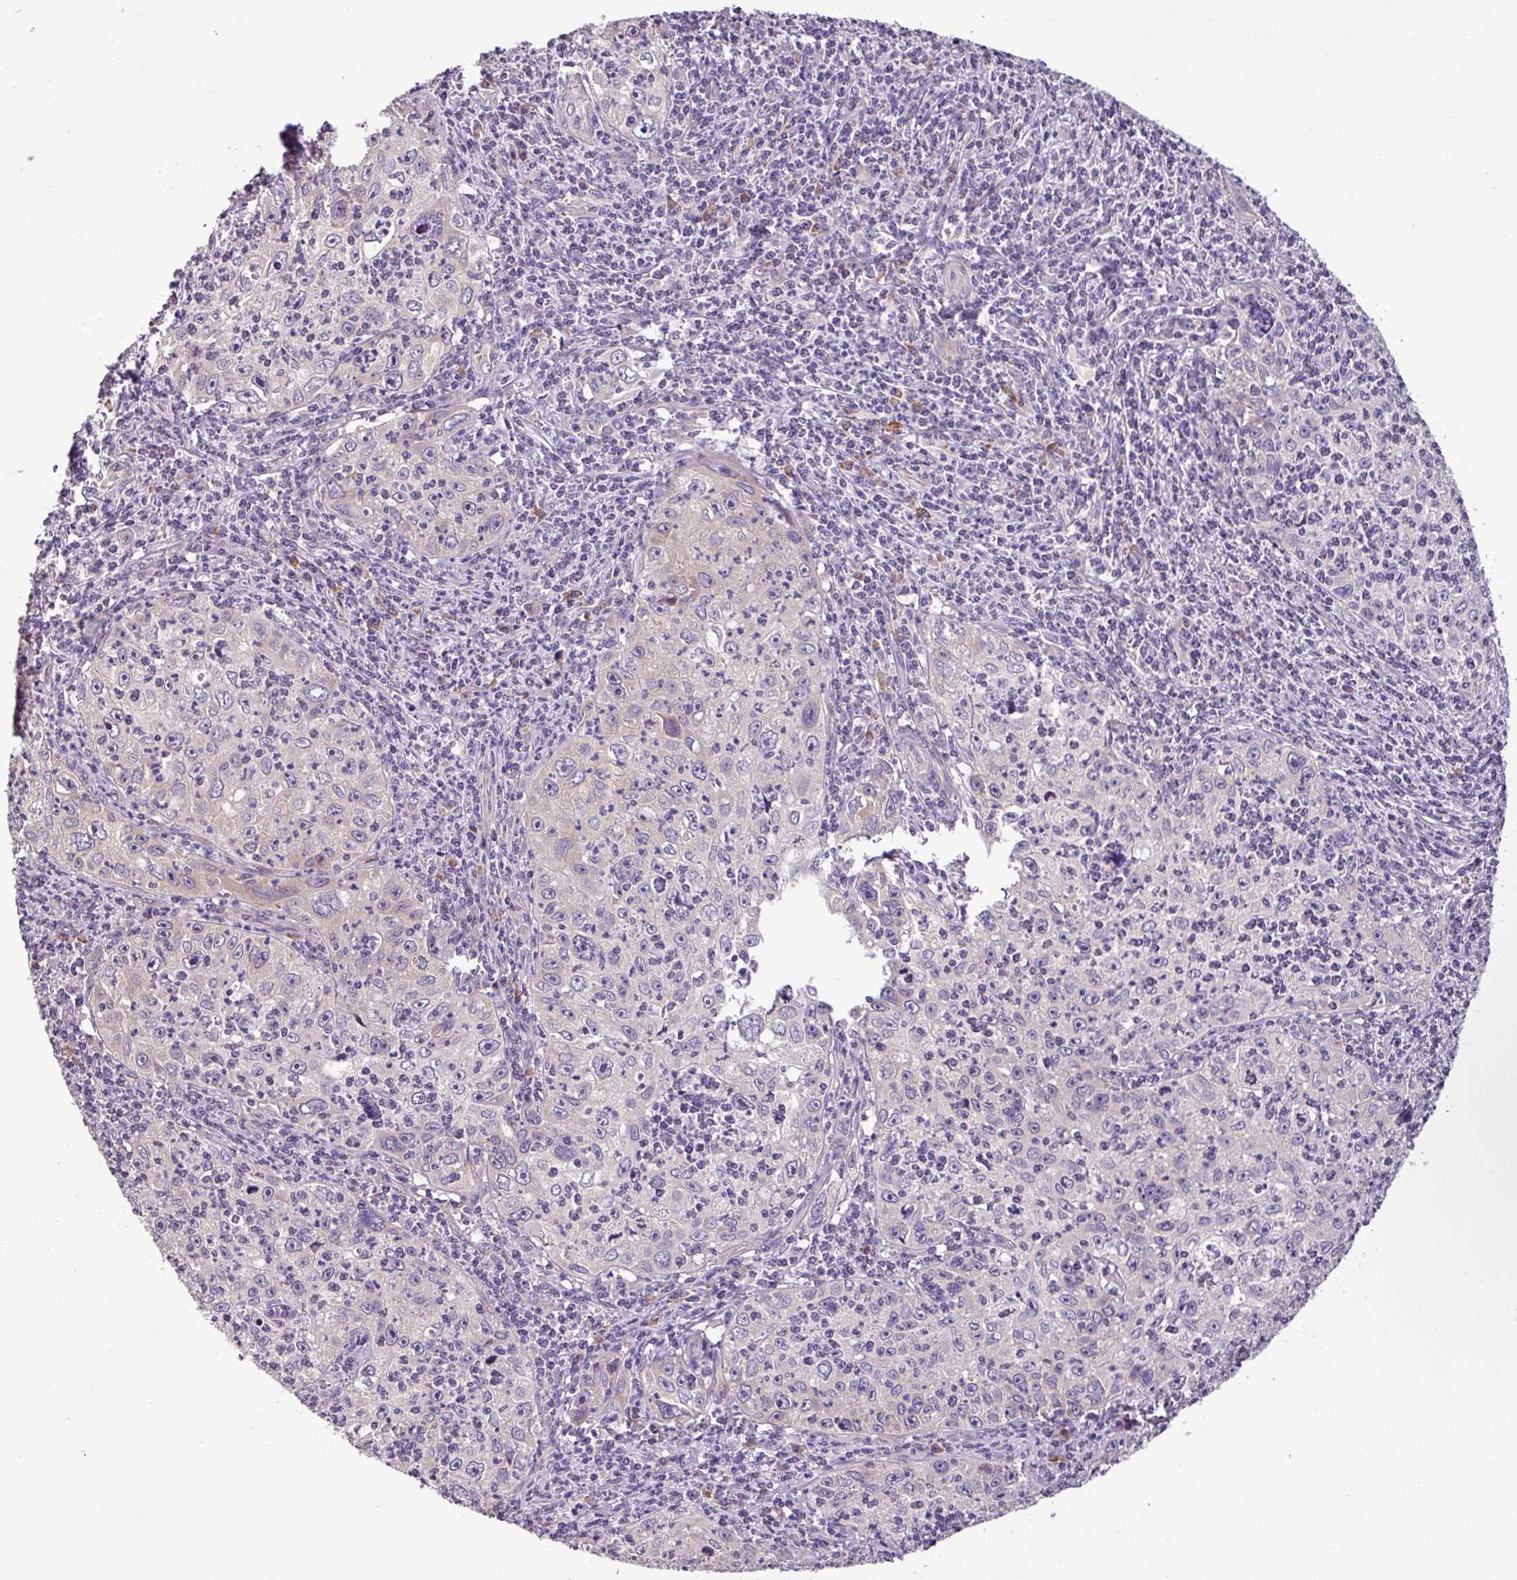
{"staining": {"intensity": "weak", "quantity": "<25%", "location": "cytoplasmic/membranous"}, "tissue": "cervical cancer", "cell_type": "Tumor cells", "image_type": "cancer", "snomed": [{"axis": "morphology", "description": "Squamous cell carcinoma, NOS"}, {"axis": "topography", "description": "Cervix"}], "caption": "Image shows no protein positivity in tumor cells of cervical cancer tissue.", "gene": "RPL13", "patient": {"sex": "female", "age": 30}}